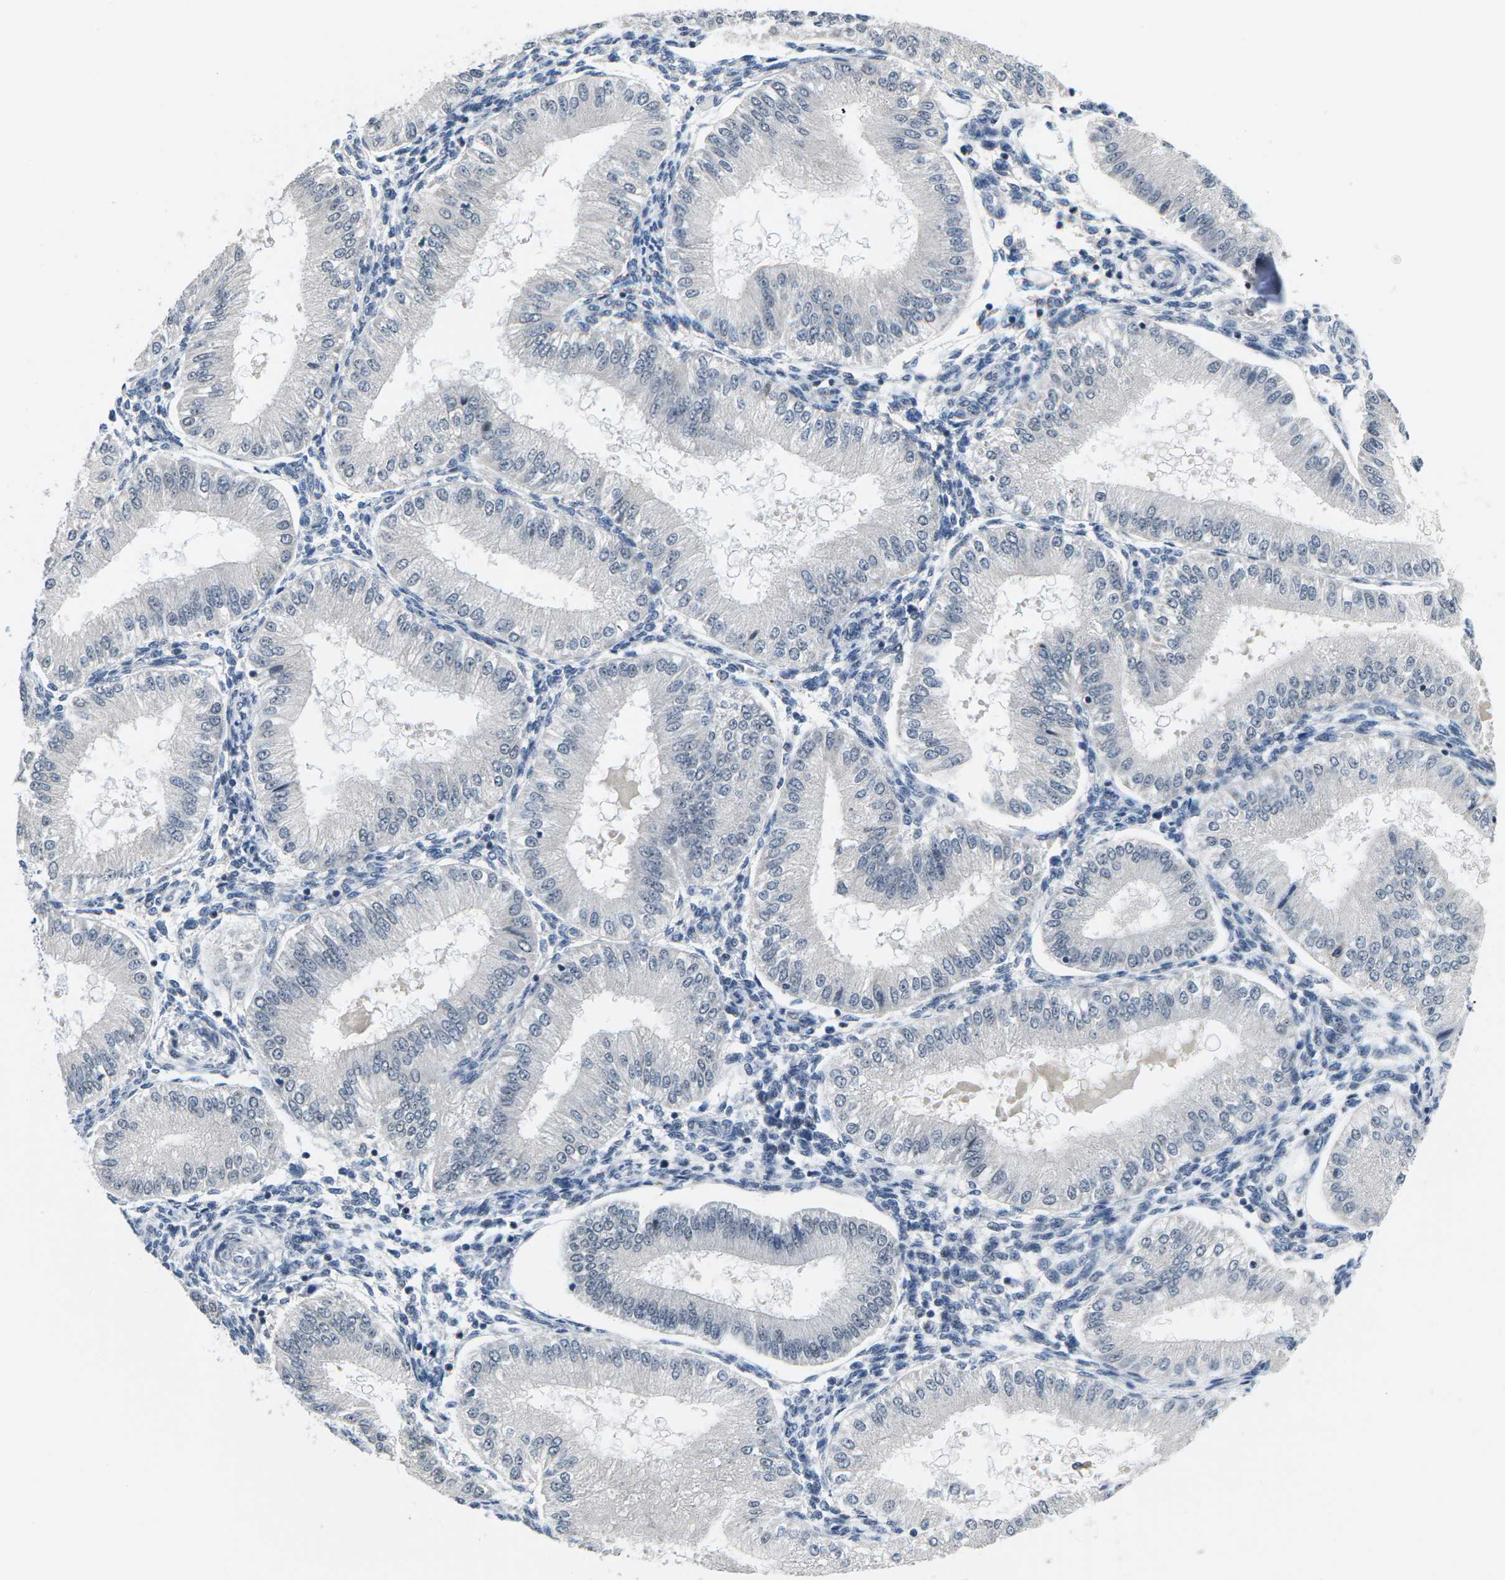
{"staining": {"intensity": "negative", "quantity": "none", "location": "none"}, "tissue": "endometrium", "cell_type": "Cells in endometrial stroma", "image_type": "normal", "snomed": [{"axis": "morphology", "description": "Normal tissue, NOS"}, {"axis": "topography", "description": "Endometrium"}], "caption": "Cells in endometrial stroma are negative for protein expression in unremarkable human endometrium. (DAB IHC with hematoxylin counter stain).", "gene": "NSRP1", "patient": {"sex": "female", "age": 39}}